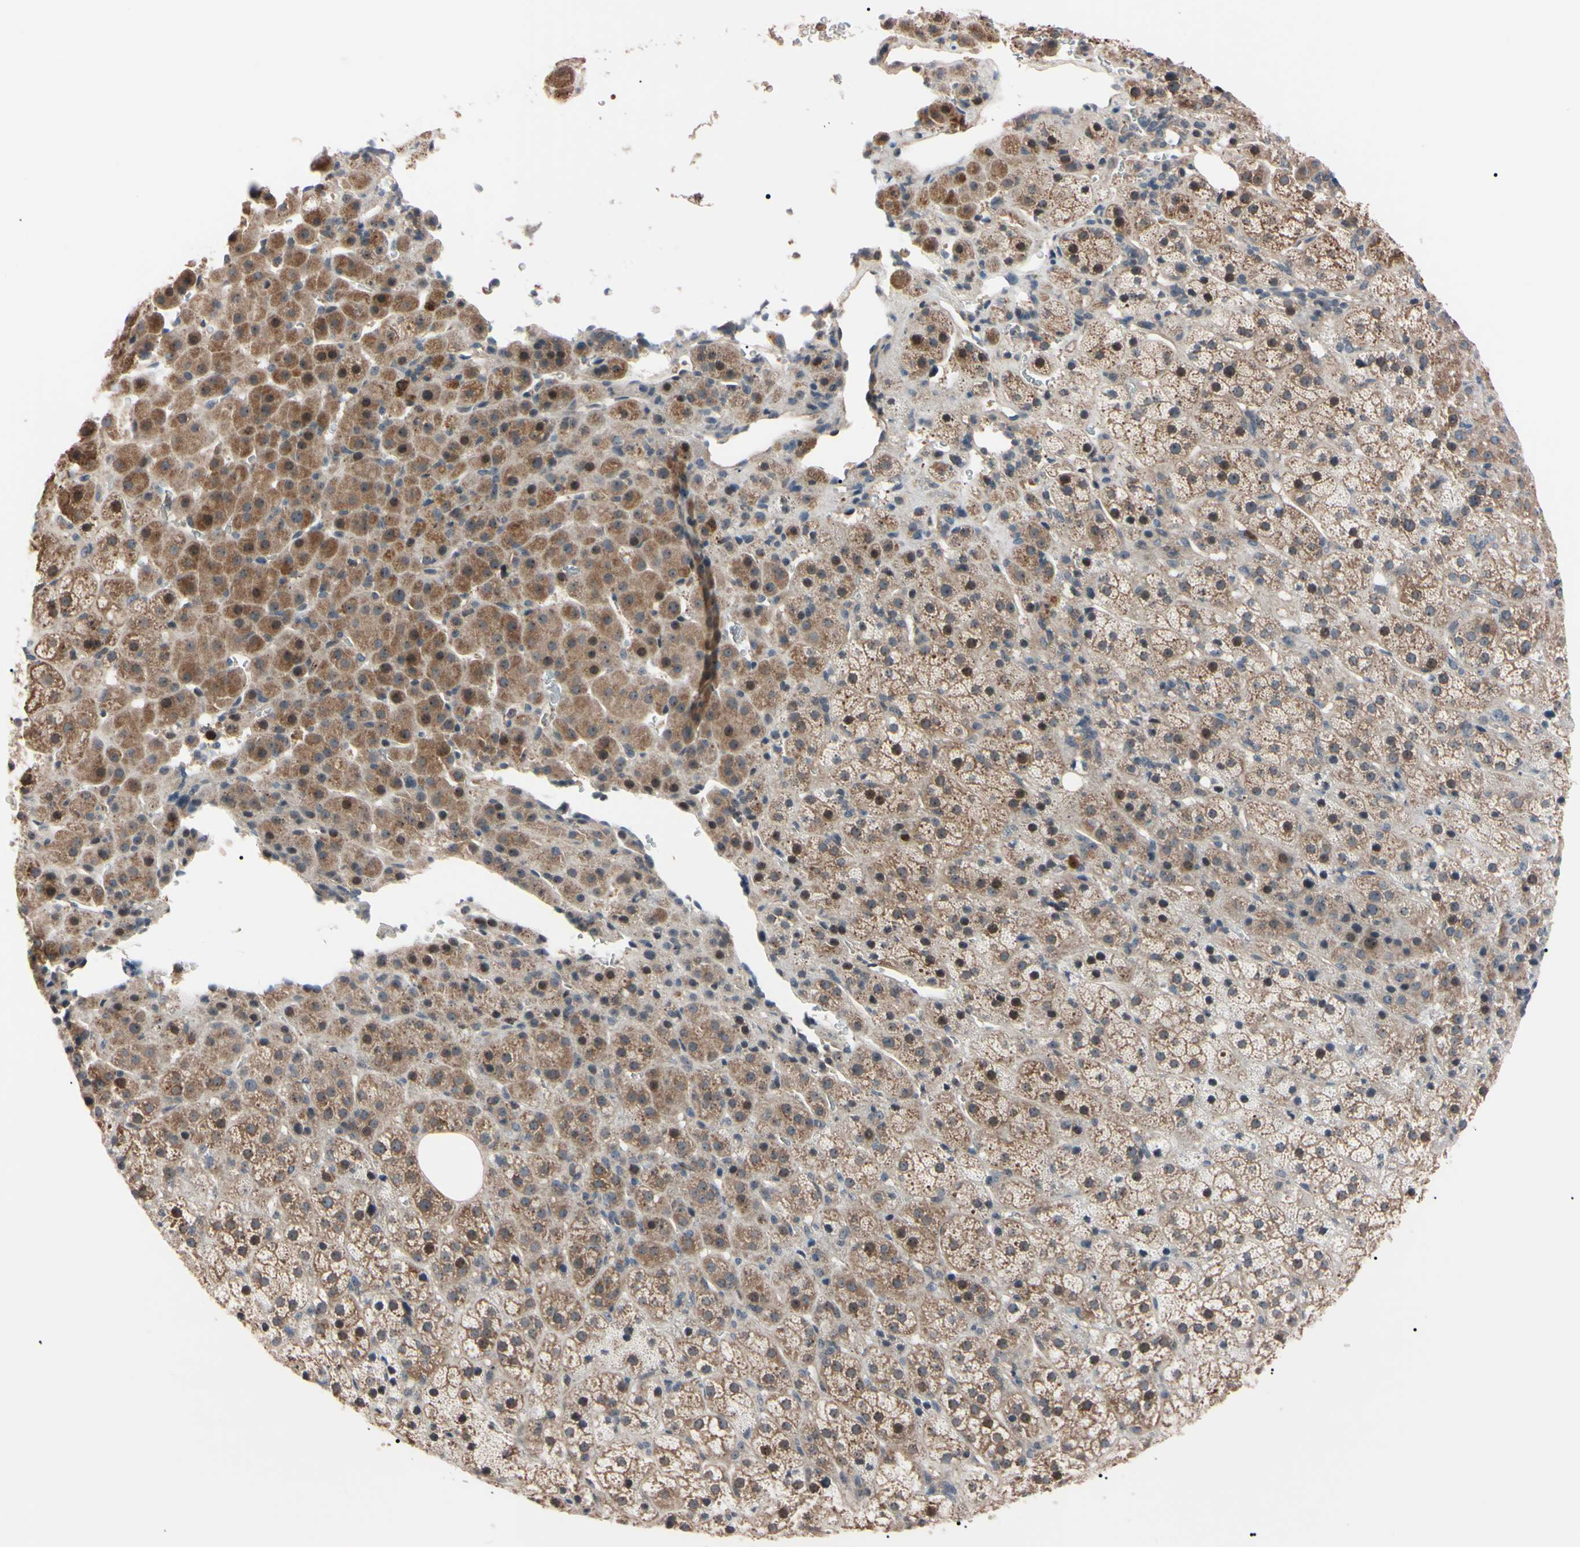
{"staining": {"intensity": "moderate", "quantity": ">75%", "location": "cytoplasmic/membranous,nuclear"}, "tissue": "adrenal gland", "cell_type": "Glandular cells", "image_type": "normal", "snomed": [{"axis": "morphology", "description": "Normal tissue, NOS"}, {"axis": "topography", "description": "Adrenal gland"}], "caption": "Immunohistochemistry (IHC) histopathology image of unremarkable adrenal gland: adrenal gland stained using immunohistochemistry (IHC) displays medium levels of moderate protein expression localized specifically in the cytoplasmic/membranous,nuclear of glandular cells, appearing as a cytoplasmic/membranous,nuclear brown color.", "gene": "TRAF5", "patient": {"sex": "female", "age": 57}}